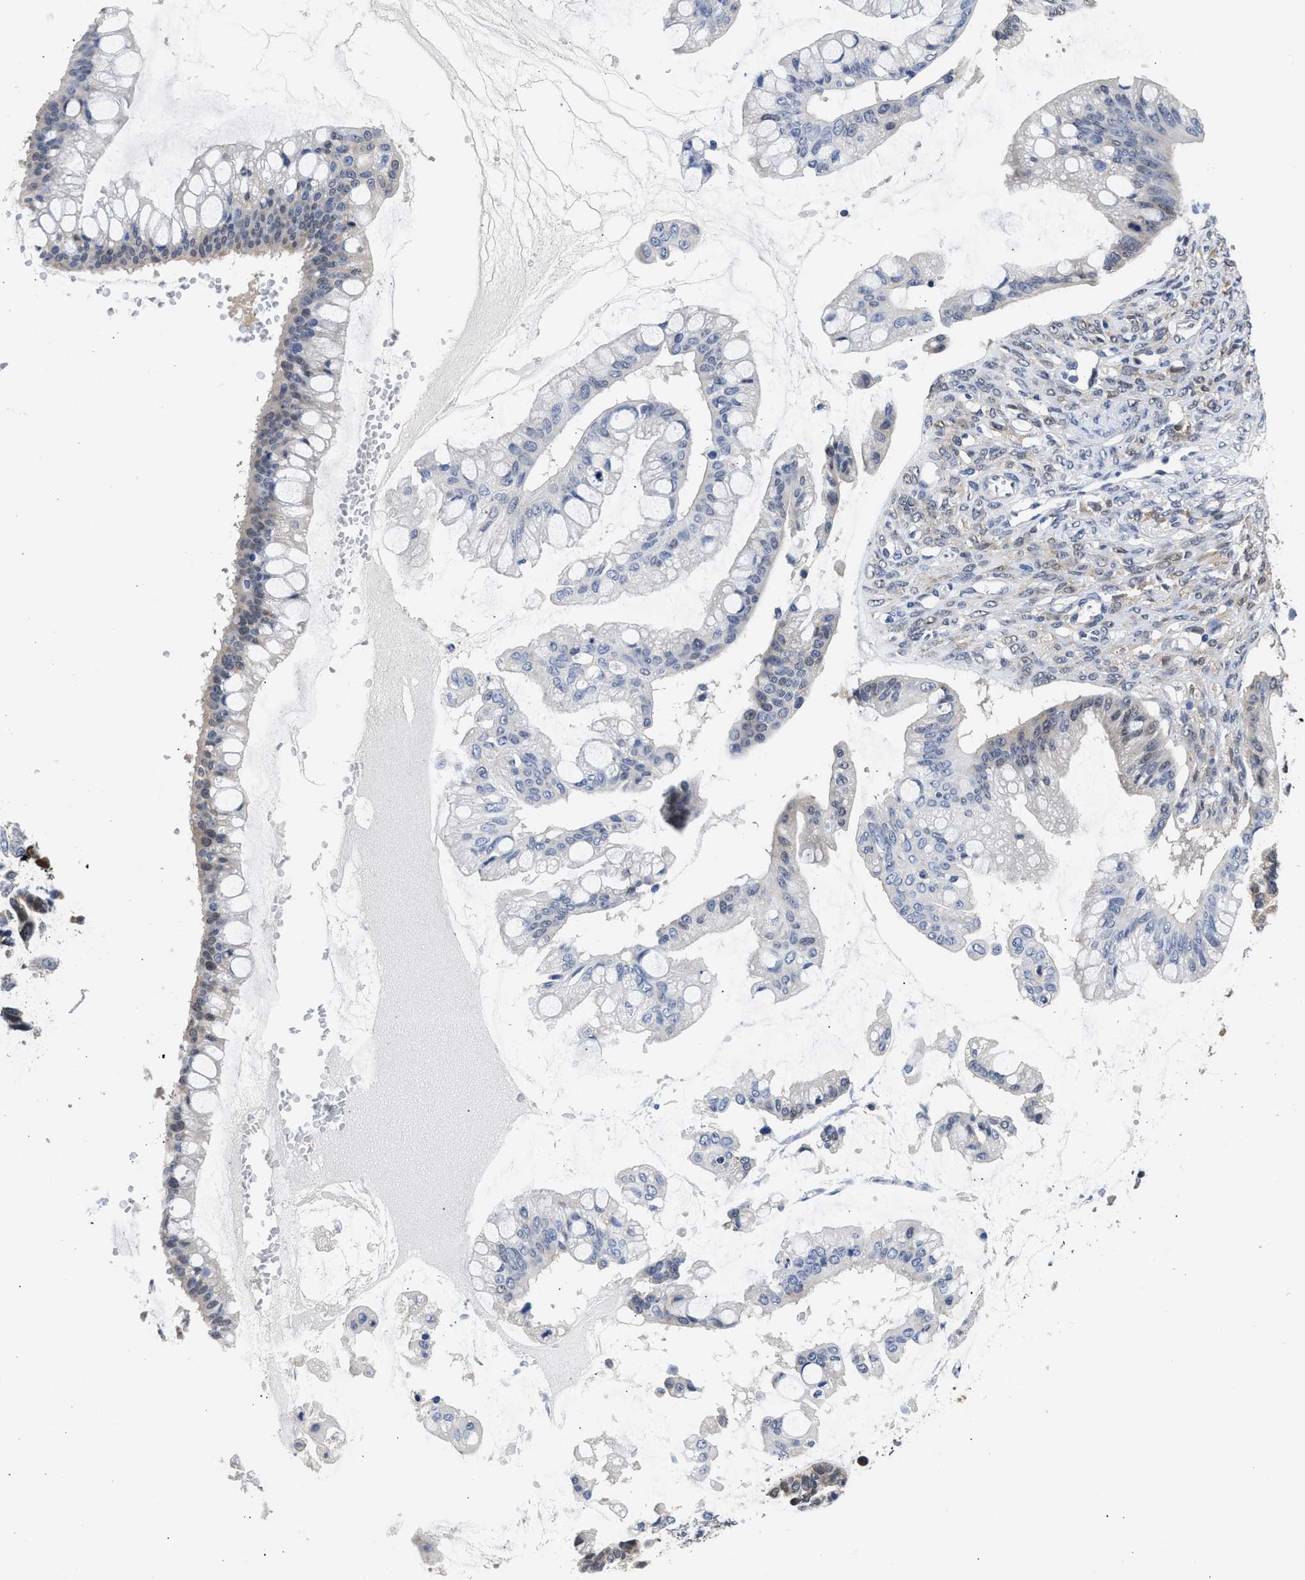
{"staining": {"intensity": "negative", "quantity": "none", "location": "none"}, "tissue": "ovarian cancer", "cell_type": "Tumor cells", "image_type": "cancer", "snomed": [{"axis": "morphology", "description": "Cystadenocarcinoma, mucinous, NOS"}, {"axis": "topography", "description": "Ovary"}], "caption": "High power microscopy micrograph of an immunohistochemistry photomicrograph of ovarian cancer, revealing no significant positivity in tumor cells.", "gene": "XPO5", "patient": {"sex": "female", "age": 73}}